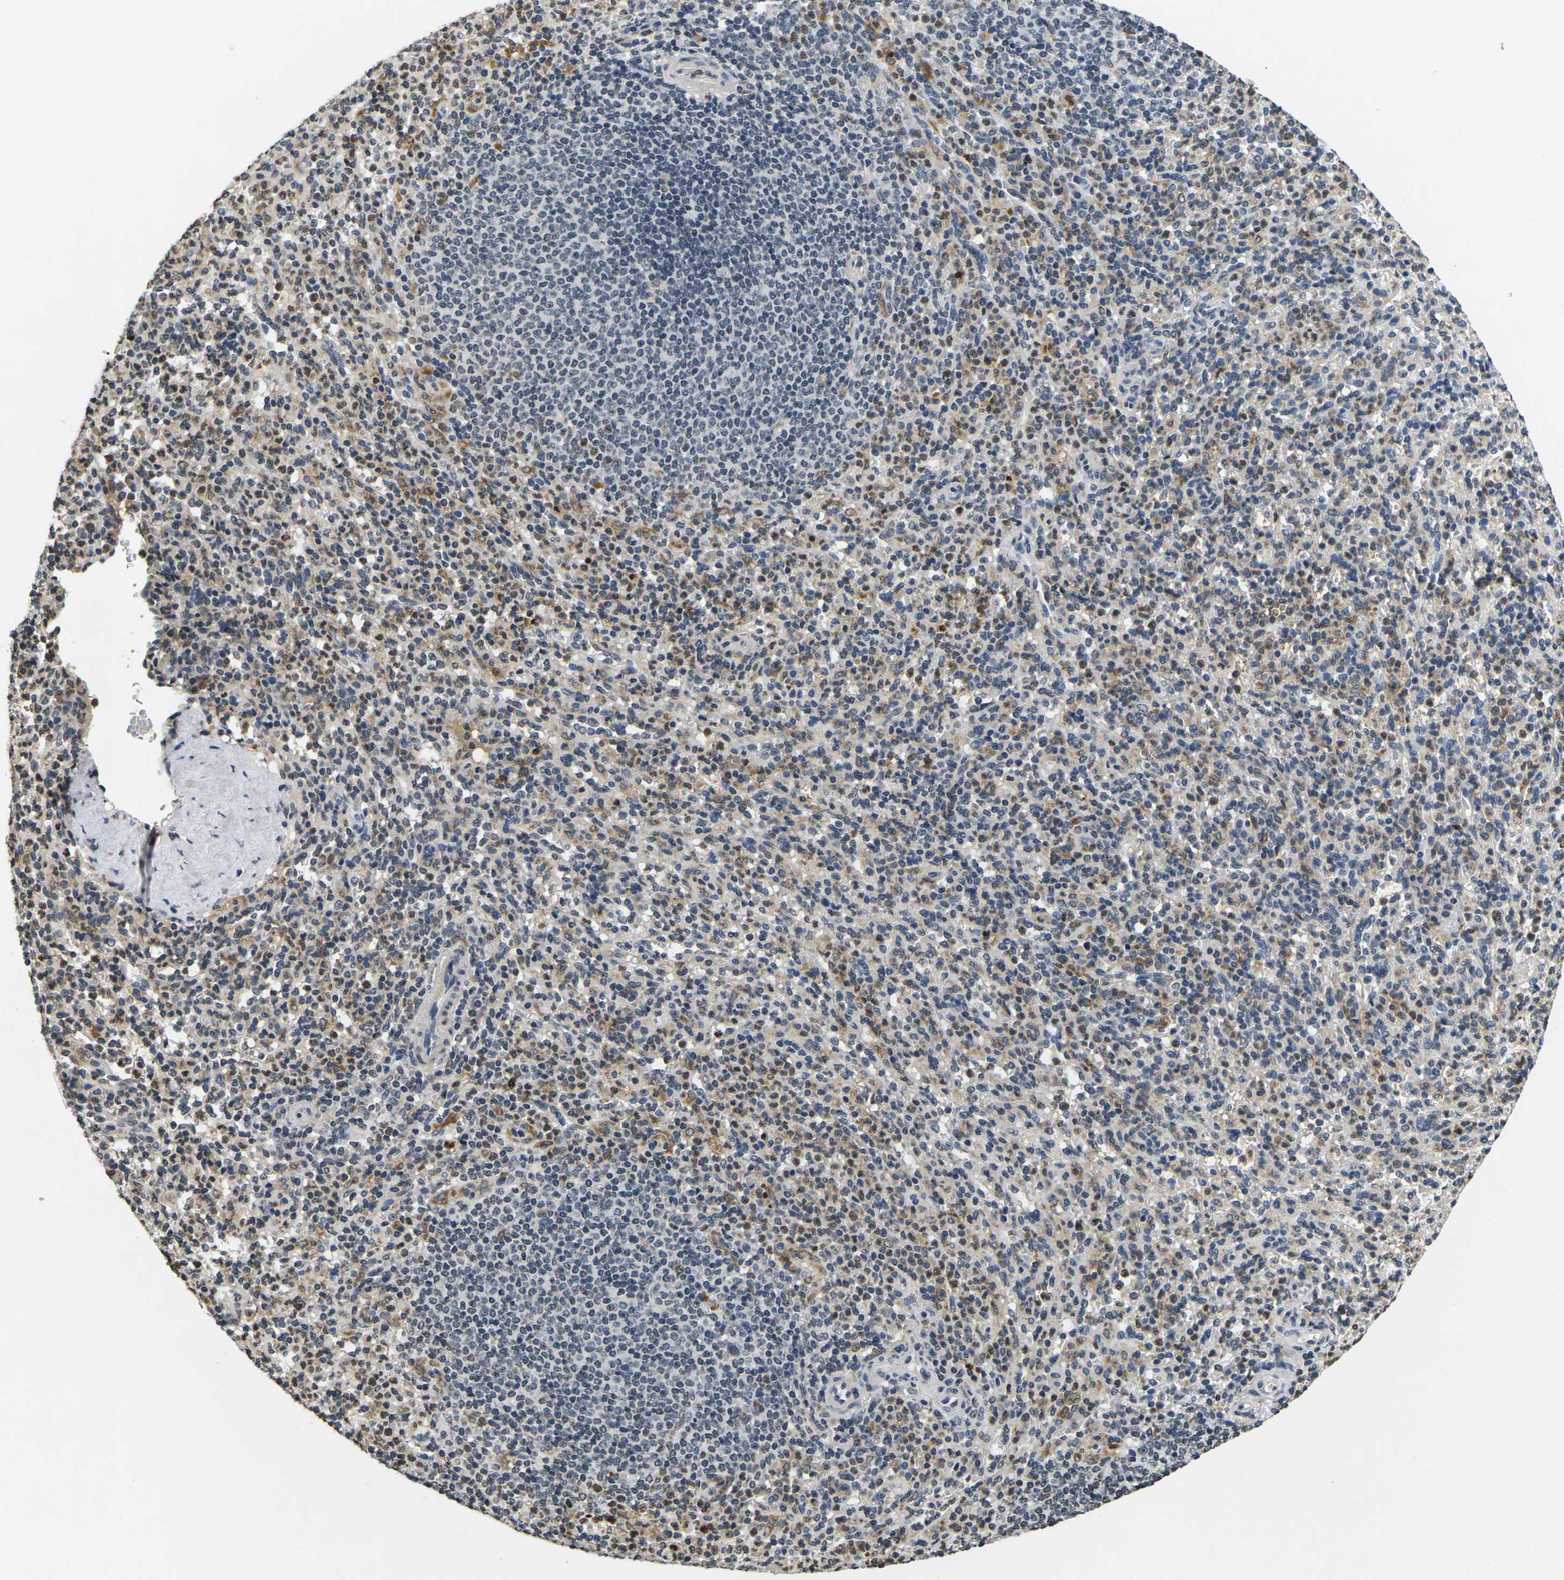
{"staining": {"intensity": "moderate", "quantity": "25%-75%", "location": "cytoplasmic/membranous"}, "tissue": "spleen", "cell_type": "Cells in red pulp", "image_type": "normal", "snomed": [{"axis": "morphology", "description": "Normal tissue, NOS"}, {"axis": "topography", "description": "Spleen"}], "caption": "Moderate cytoplasmic/membranous protein expression is seen in about 25%-75% of cells in red pulp in spleen. Using DAB (3,3'-diaminobenzidine) (brown) and hematoxylin (blue) stains, captured at high magnification using brightfield microscopy.", "gene": "C1QC", "patient": {"sex": "male", "age": 36}}